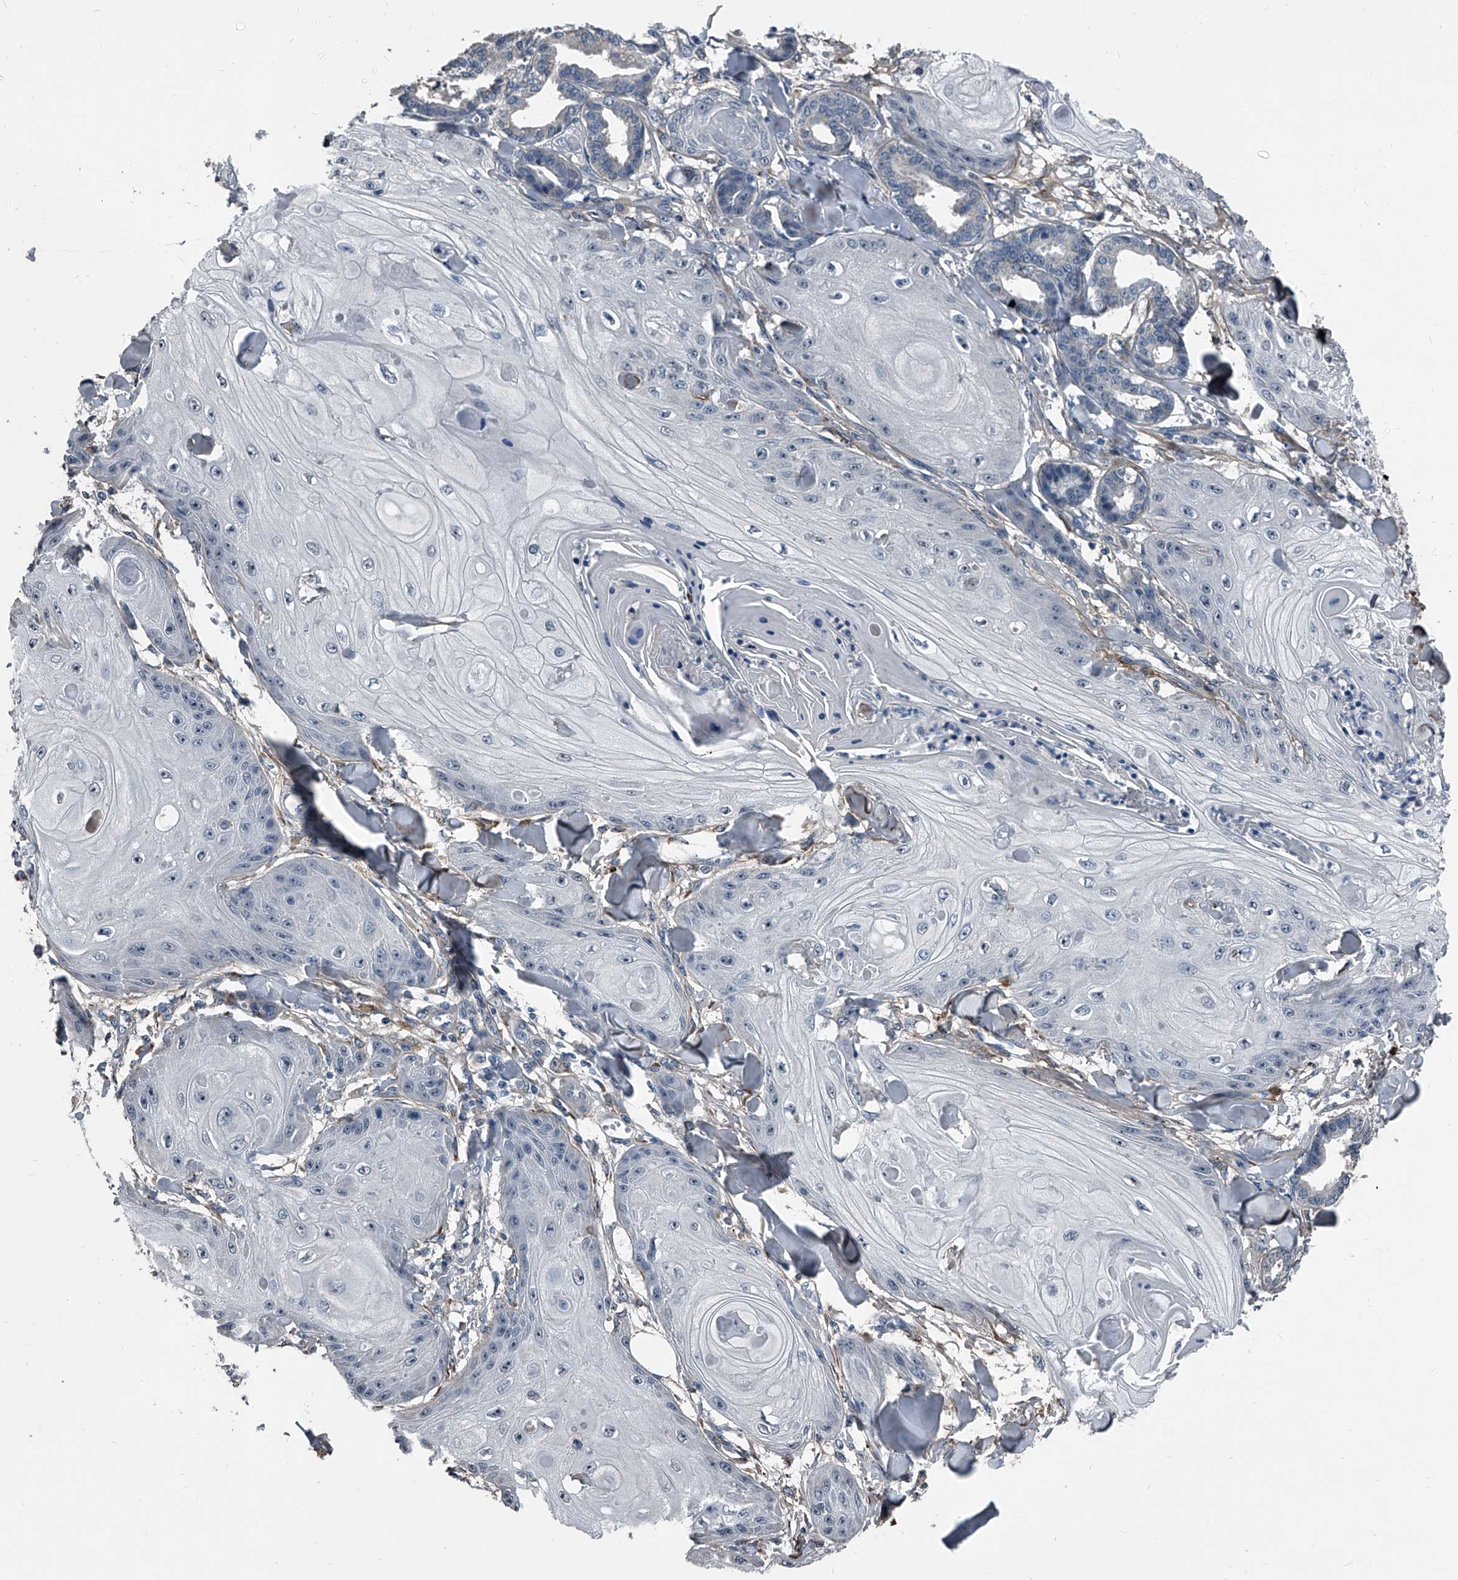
{"staining": {"intensity": "negative", "quantity": "none", "location": "none"}, "tissue": "skin cancer", "cell_type": "Tumor cells", "image_type": "cancer", "snomed": [{"axis": "morphology", "description": "Squamous cell carcinoma, NOS"}, {"axis": "topography", "description": "Skin"}], "caption": "Immunohistochemistry (IHC) histopathology image of neoplastic tissue: human skin squamous cell carcinoma stained with DAB (3,3'-diaminobenzidine) reveals no significant protein expression in tumor cells.", "gene": "PHACTR1", "patient": {"sex": "male", "age": 74}}